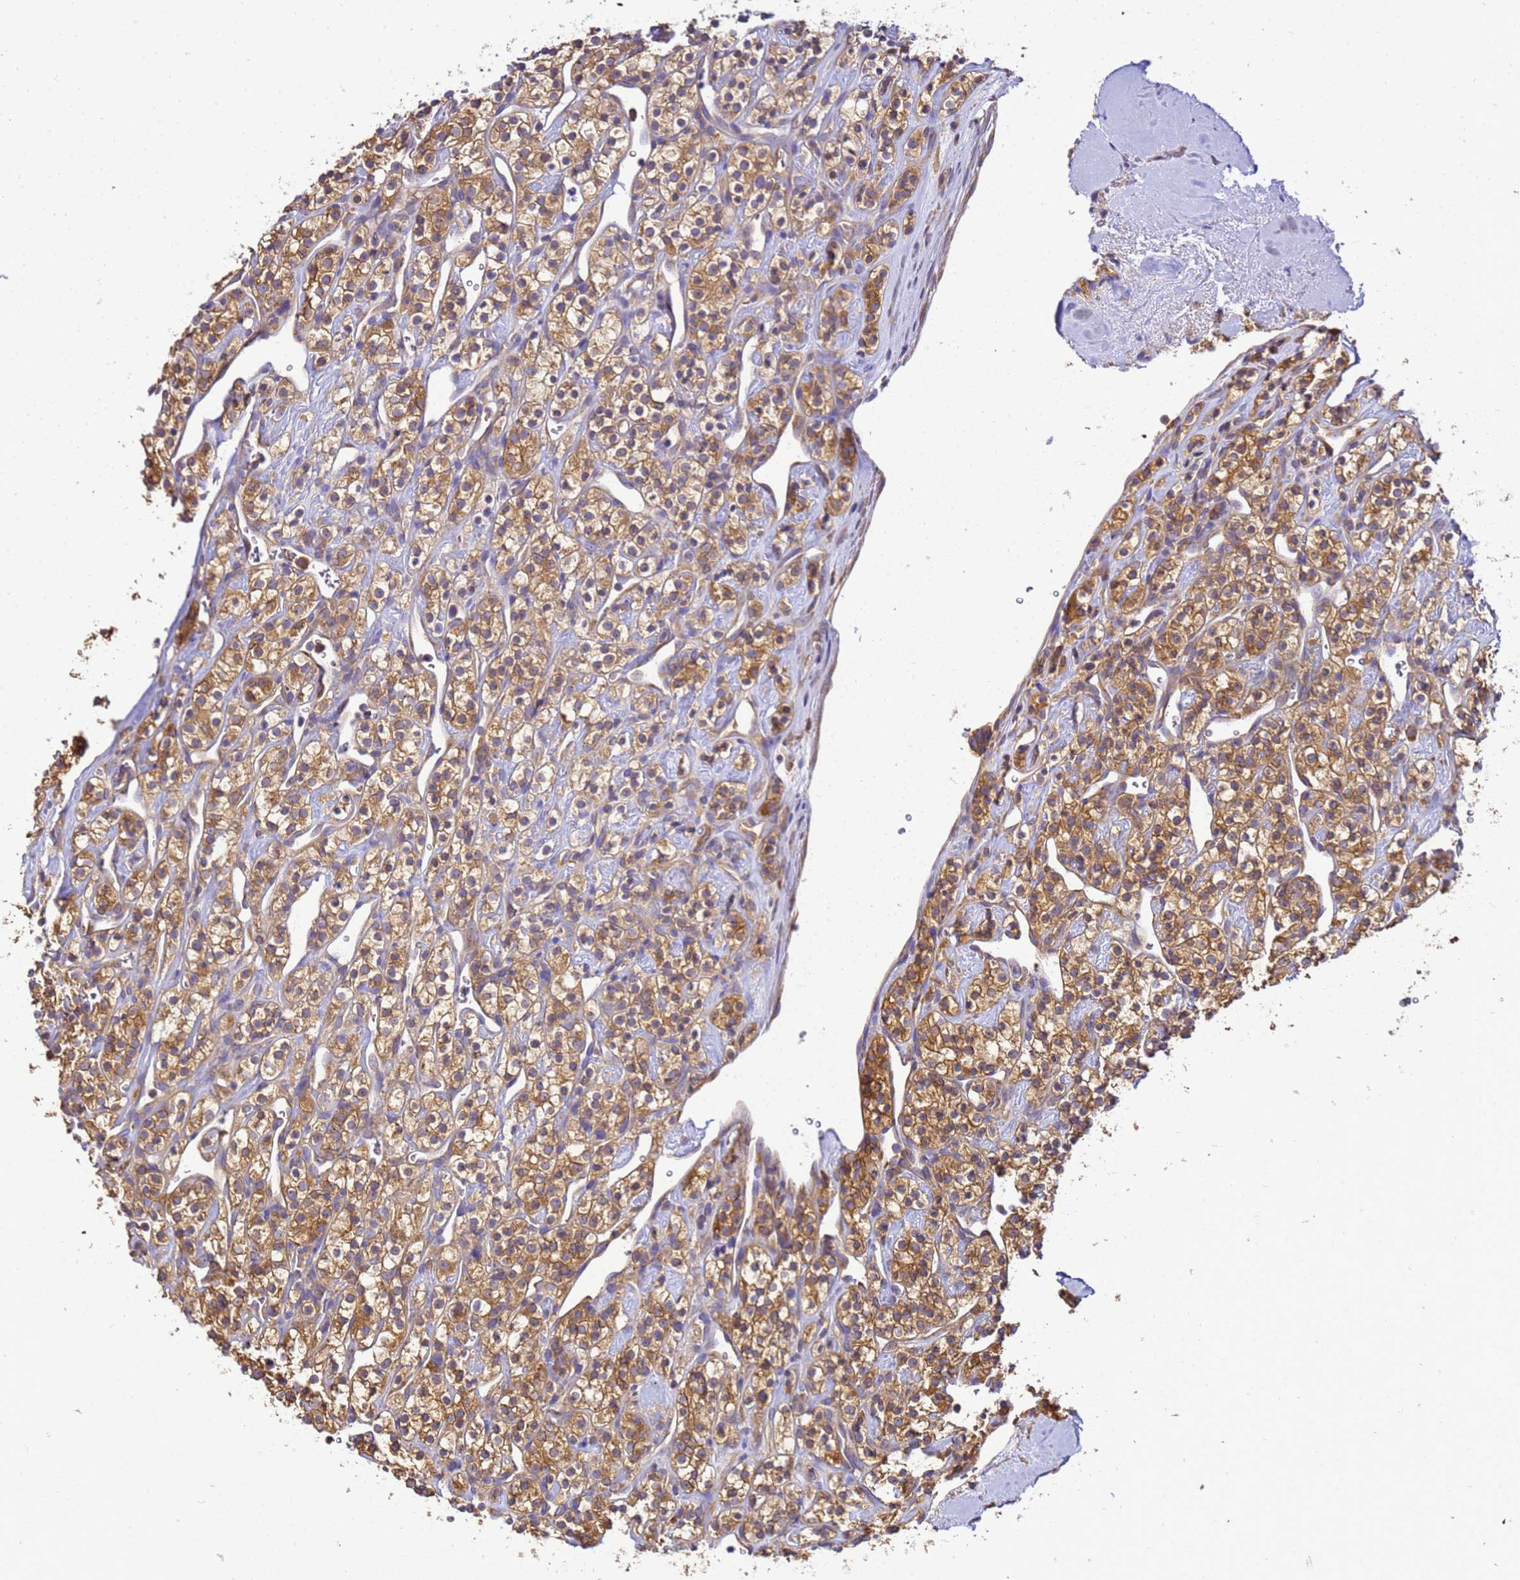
{"staining": {"intensity": "moderate", "quantity": ">75%", "location": "cytoplasmic/membranous"}, "tissue": "renal cancer", "cell_type": "Tumor cells", "image_type": "cancer", "snomed": [{"axis": "morphology", "description": "Adenocarcinoma, NOS"}, {"axis": "topography", "description": "Kidney"}], "caption": "Human adenocarcinoma (renal) stained for a protein (brown) displays moderate cytoplasmic/membranous positive positivity in approximately >75% of tumor cells.", "gene": "NARS1", "patient": {"sex": "male", "age": 77}}